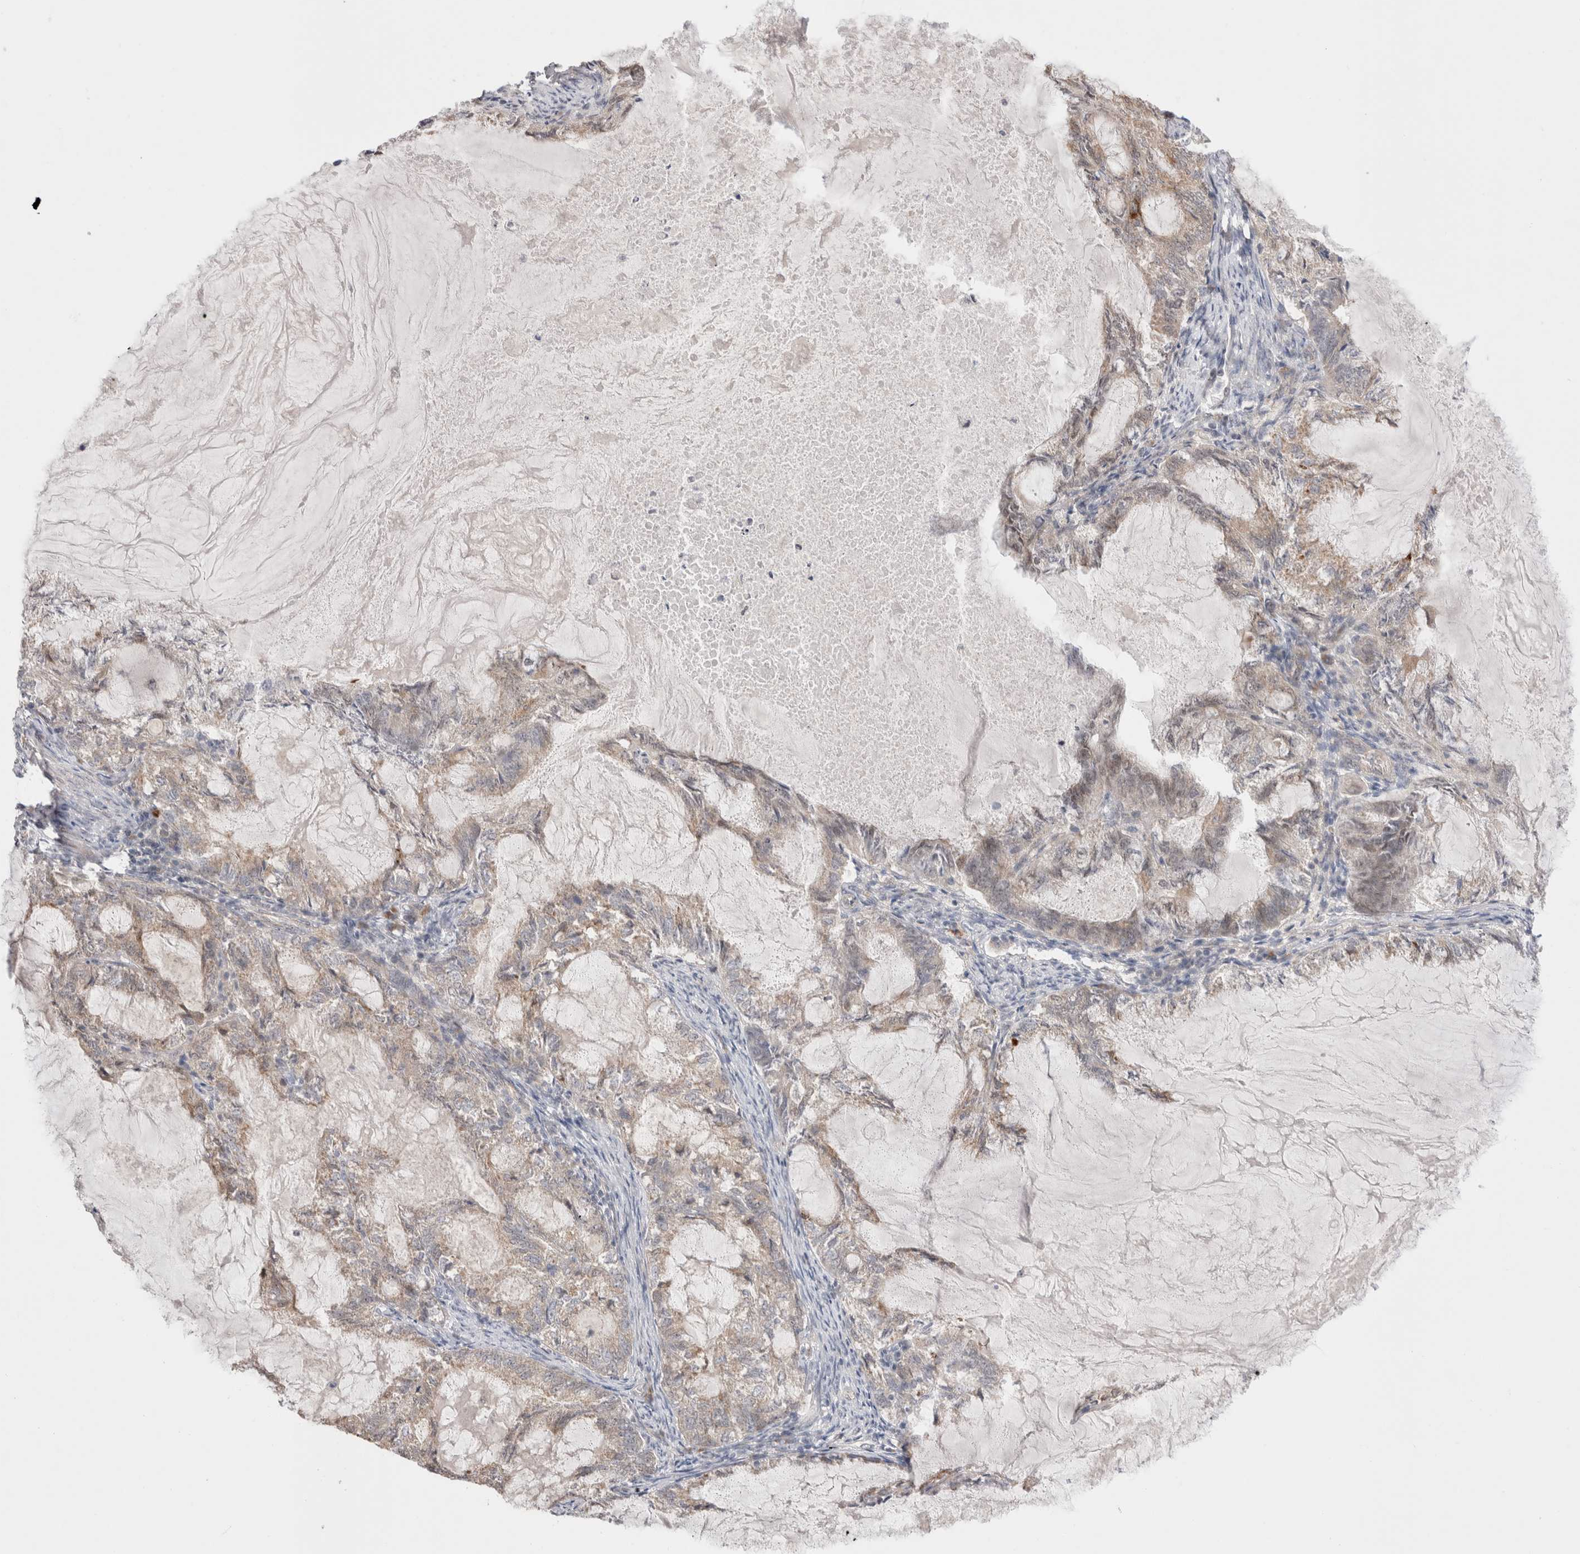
{"staining": {"intensity": "weak", "quantity": "25%-75%", "location": "cytoplasmic/membranous"}, "tissue": "endometrial cancer", "cell_type": "Tumor cells", "image_type": "cancer", "snomed": [{"axis": "morphology", "description": "Adenocarcinoma, NOS"}, {"axis": "topography", "description": "Endometrium"}], "caption": "Immunohistochemical staining of human adenocarcinoma (endometrial) displays low levels of weak cytoplasmic/membranous protein expression in about 25%-75% of tumor cells.", "gene": "SLC29A1", "patient": {"sex": "female", "age": 86}}